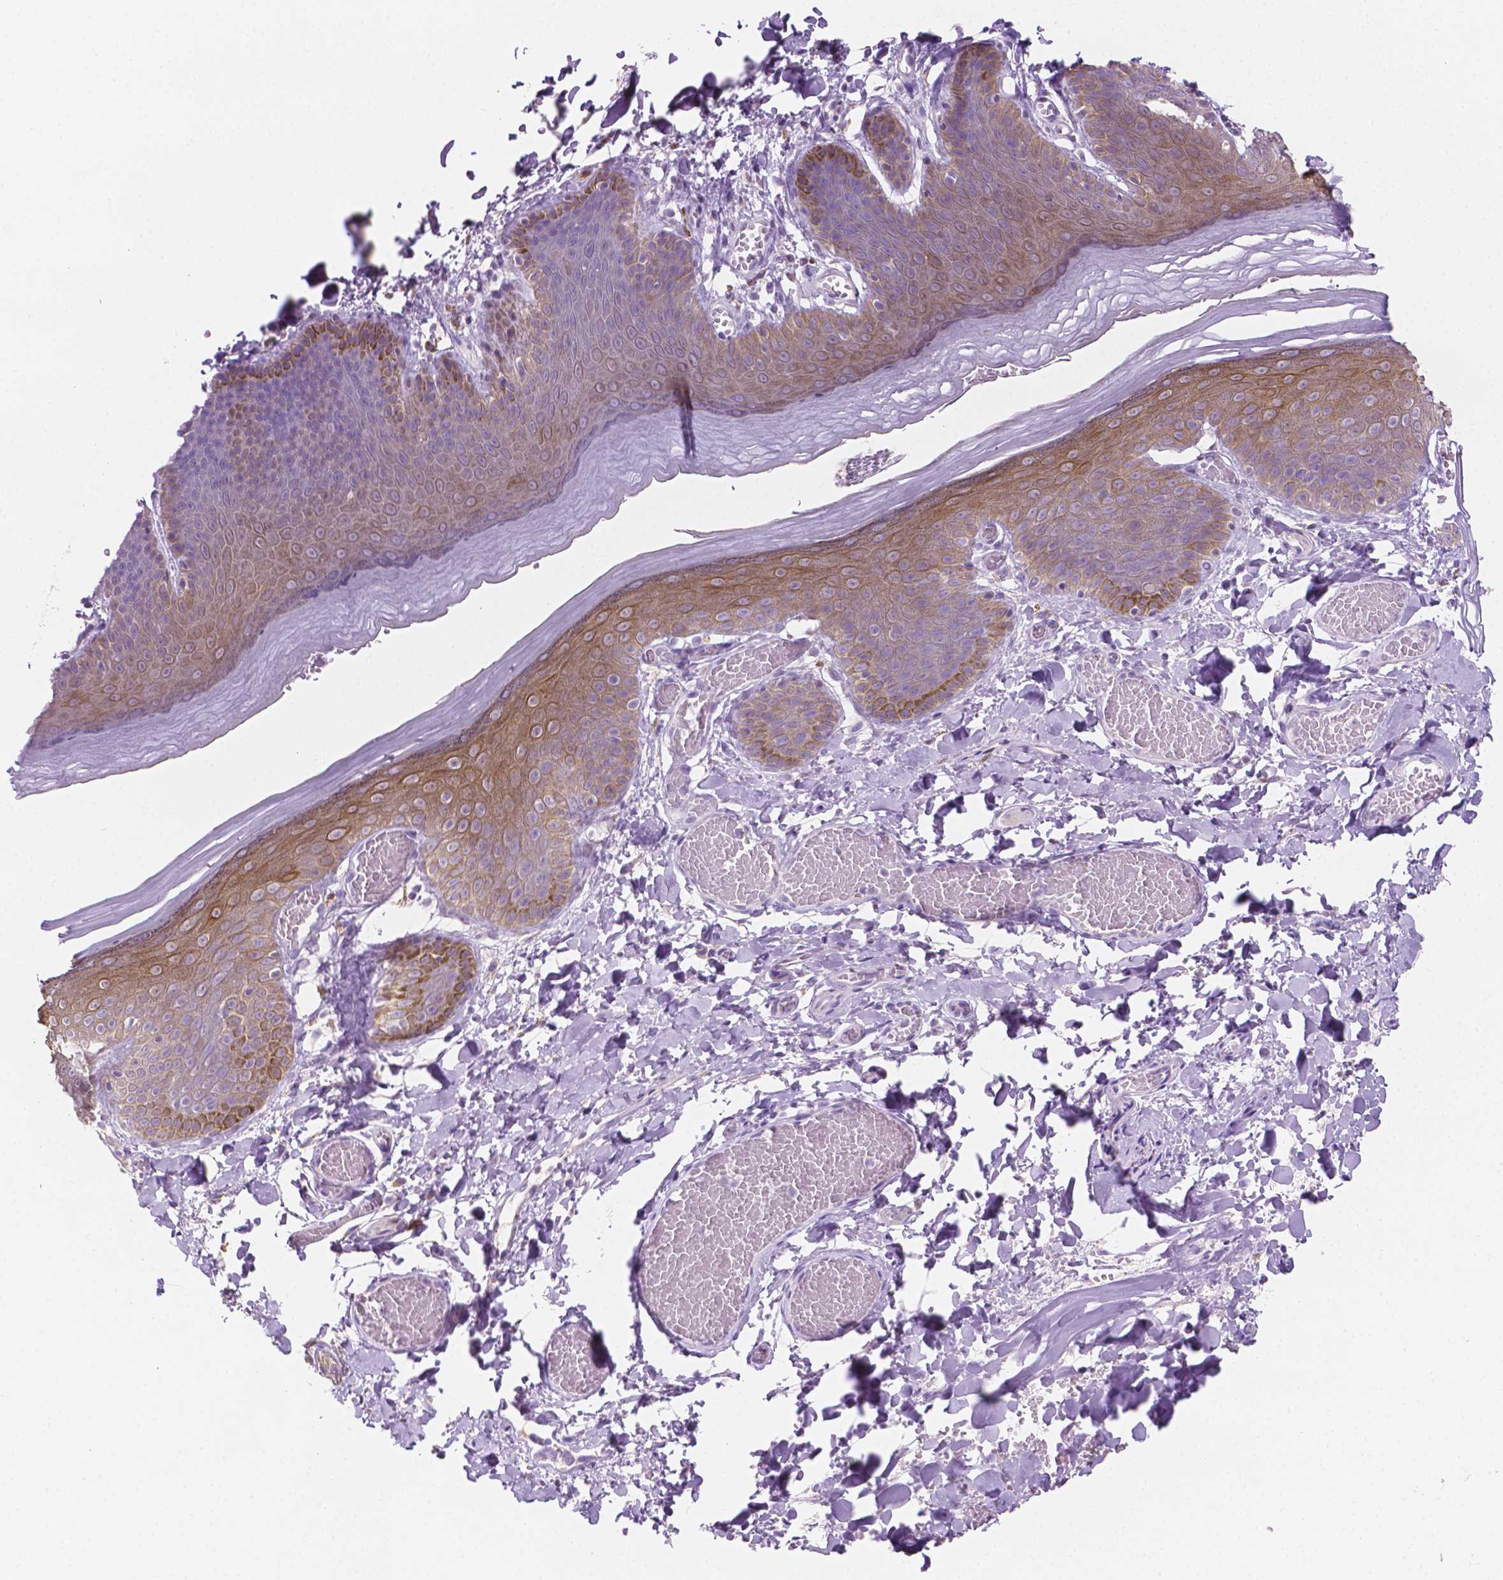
{"staining": {"intensity": "moderate", "quantity": "25%-75%", "location": "cytoplasmic/membranous"}, "tissue": "skin", "cell_type": "Epidermal cells", "image_type": "normal", "snomed": [{"axis": "morphology", "description": "Normal tissue, NOS"}, {"axis": "topography", "description": "Anal"}], "caption": "Immunohistochemistry (IHC) (DAB) staining of normal human skin displays moderate cytoplasmic/membranous protein expression in about 25%-75% of epidermal cells.", "gene": "EPPK1", "patient": {"sex": "male", "age": 53}}